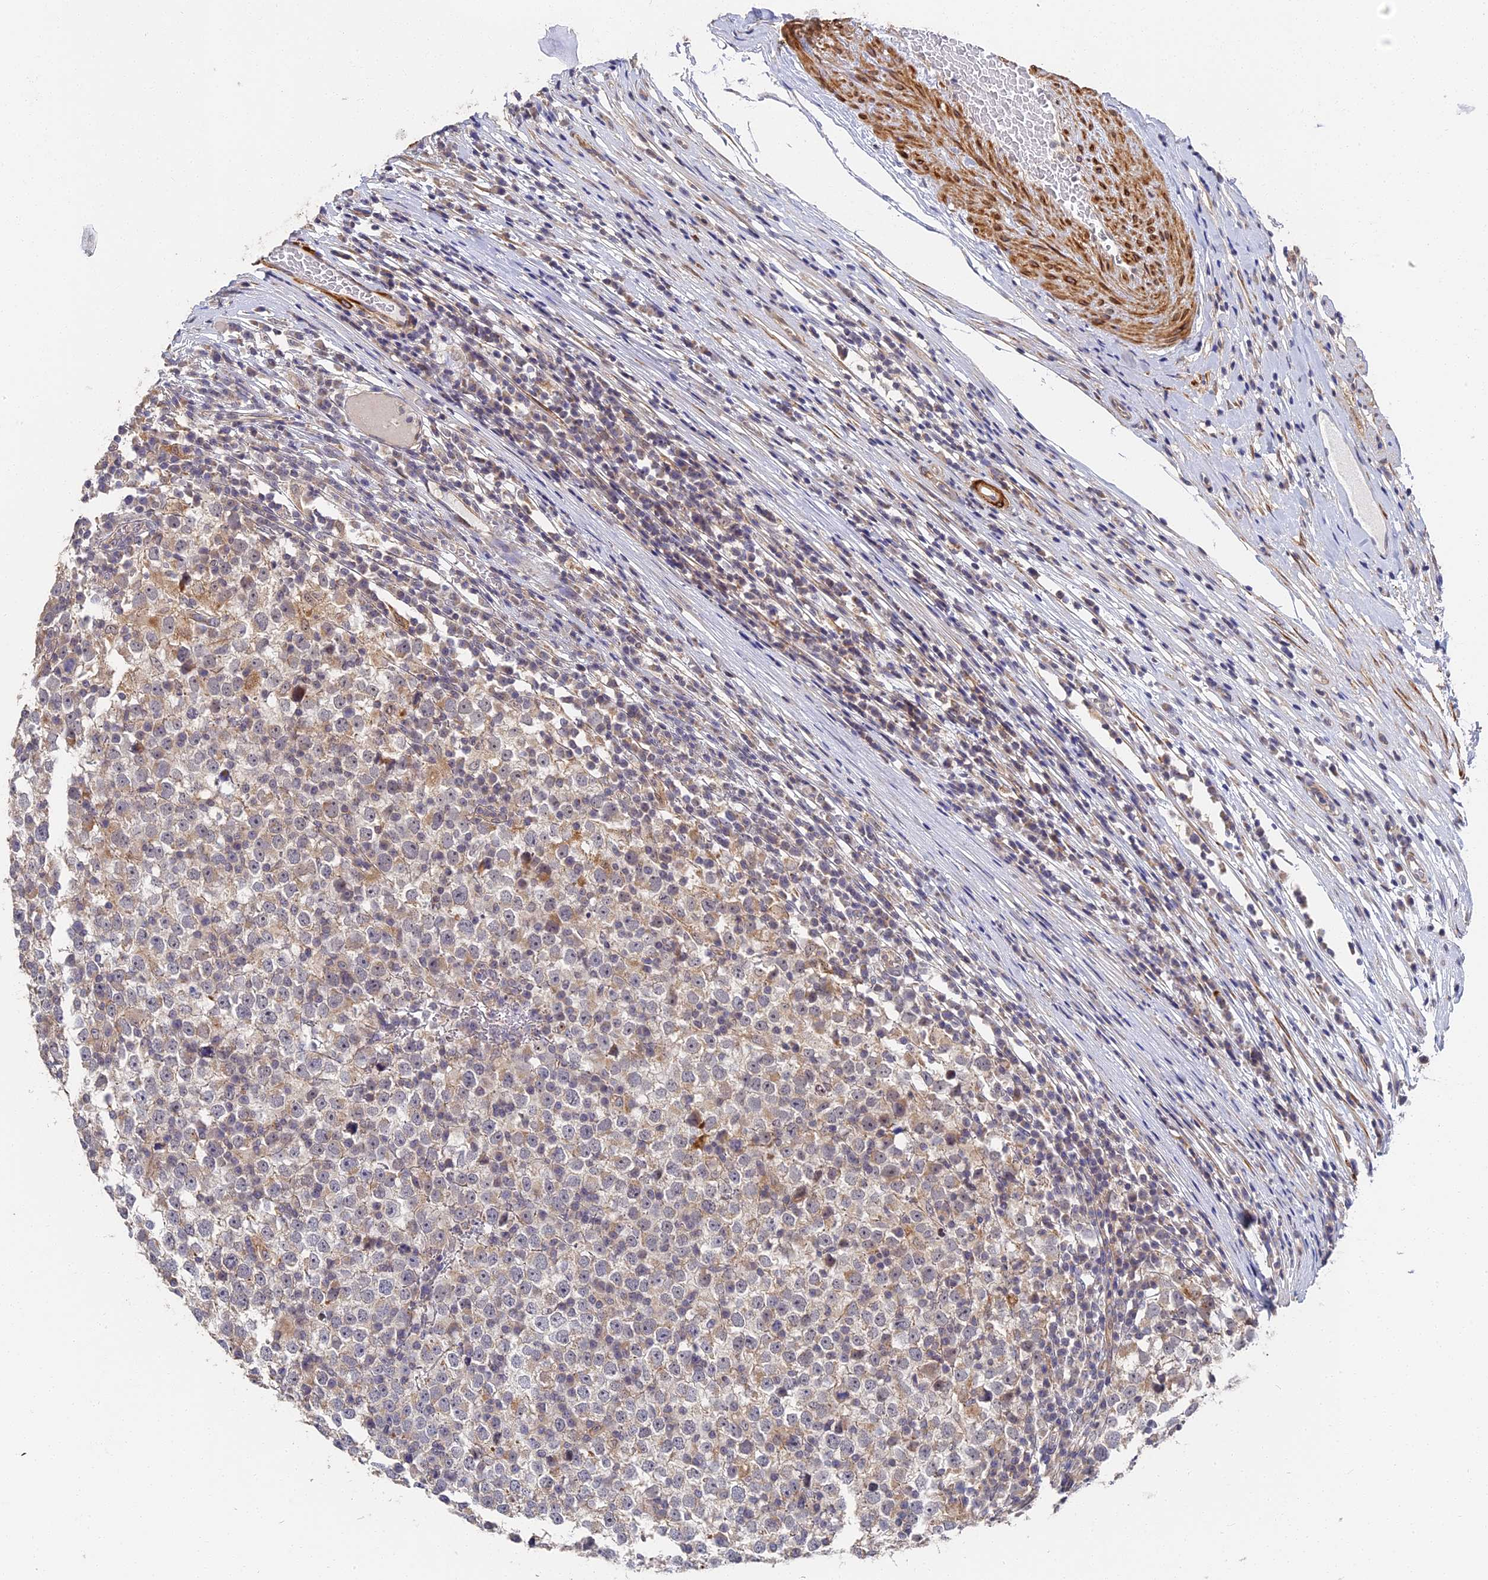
{"staining": {"intensity": "negative", "quantity": "none", "location": "none"}, "tissue": "testis cancer", "cell_type": "Tumor cells", "image_type": "cancer", "snomed": [{"axis": "morphology", "description": "Seminoma, NOS"}, {"axis": "topography", "description": "Testis"}], "caption": "A photomicrograph of human testis cancer (seminoma) is negative for staining in tumor cells.", "gene": "CCDC113", "patient": {"sex": "male", "age": 65}}